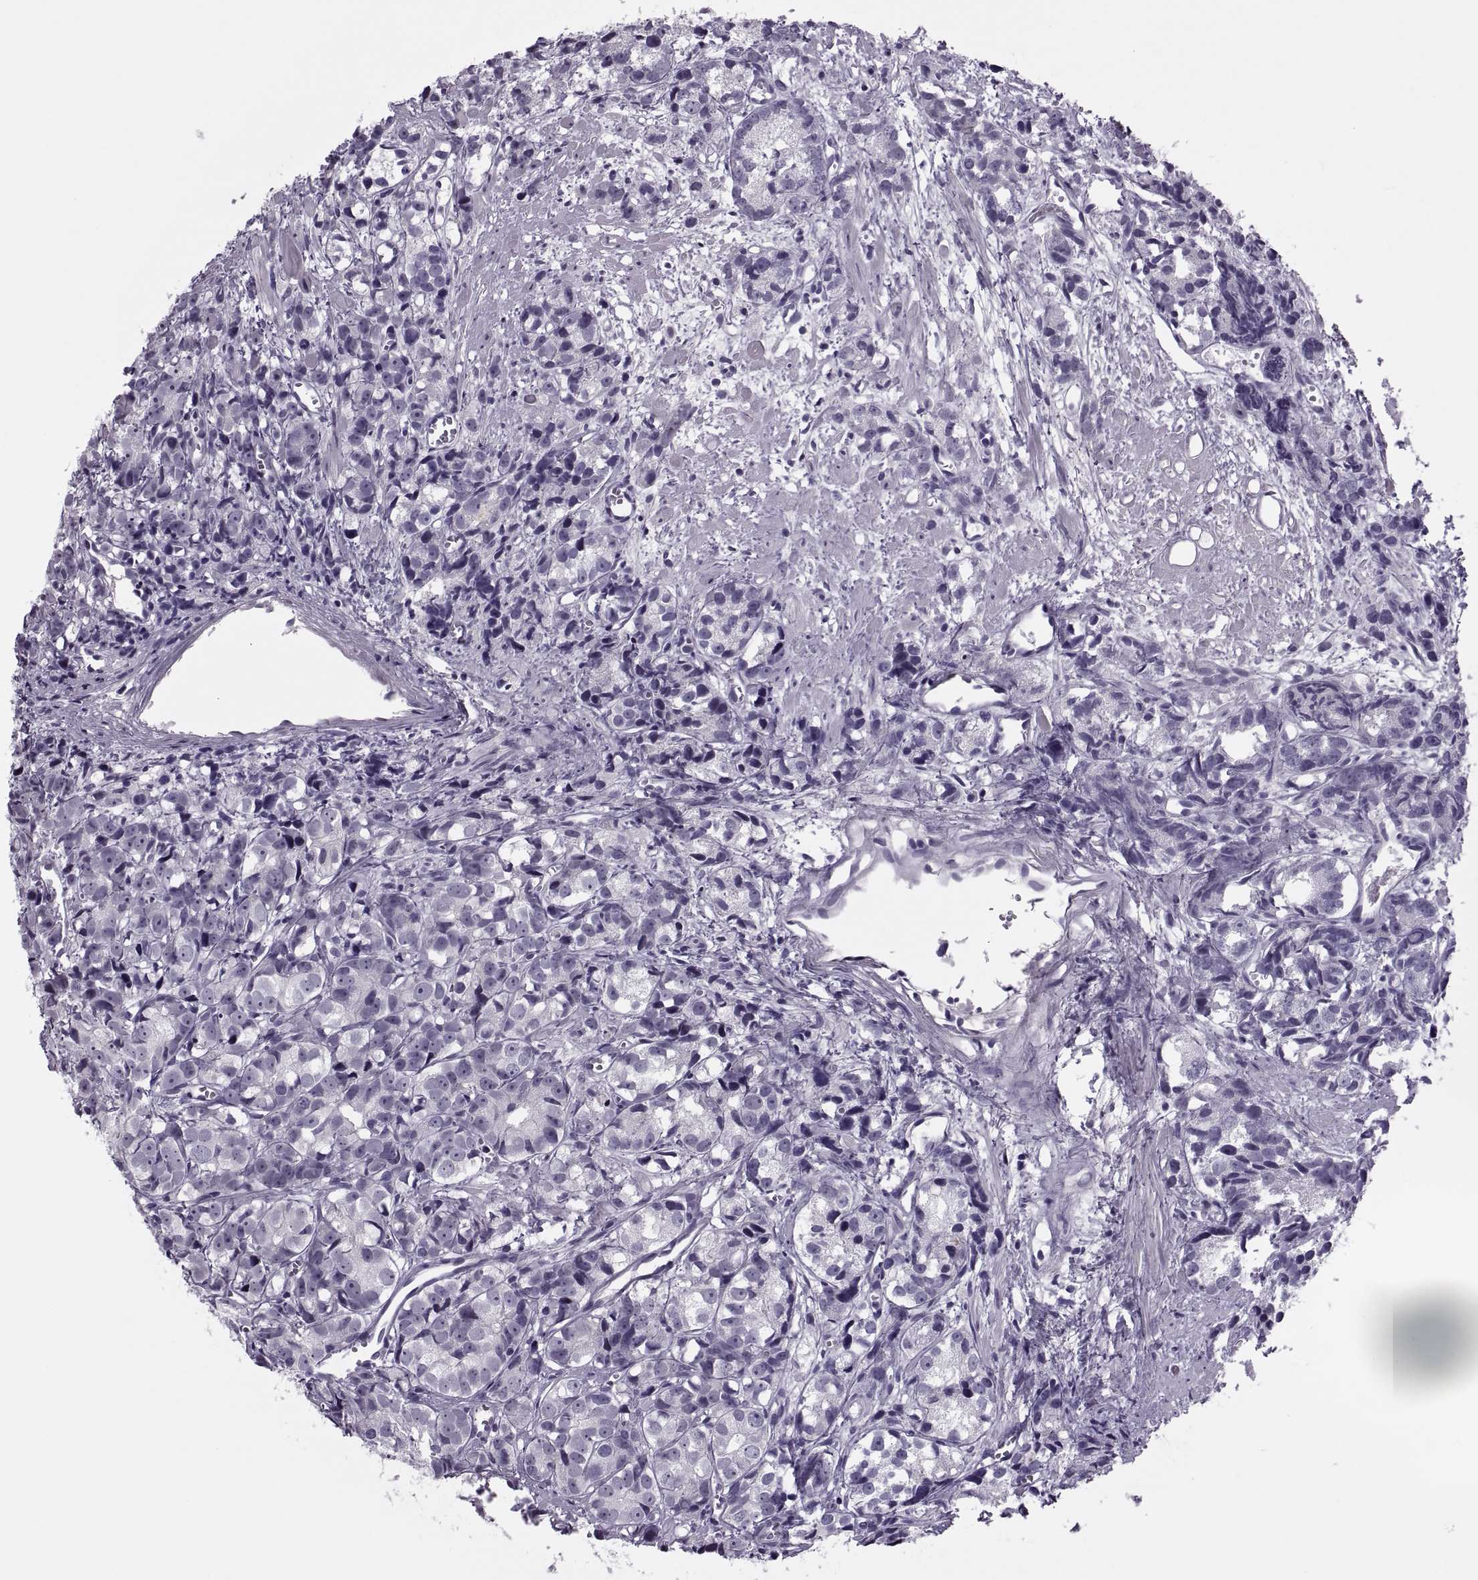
{"staining": {"intensity": "negative", "quantity": "none", "location": "none"}, "tissue": "prostate cancer", "cell_type": "Tumor cells", "image_type": "cancer", "snomed": [{"axis": "morphology", "description": "Adenocarcinoma, High grade"}, {"axis": "topography", "description": "Prostate"}], "caption": "Tumor cells are negative for protein expression in human prostate high-grade adenocarcinoma.", "gene": "SYNGR4", "patient": {"sex": "male", "age": 77}}